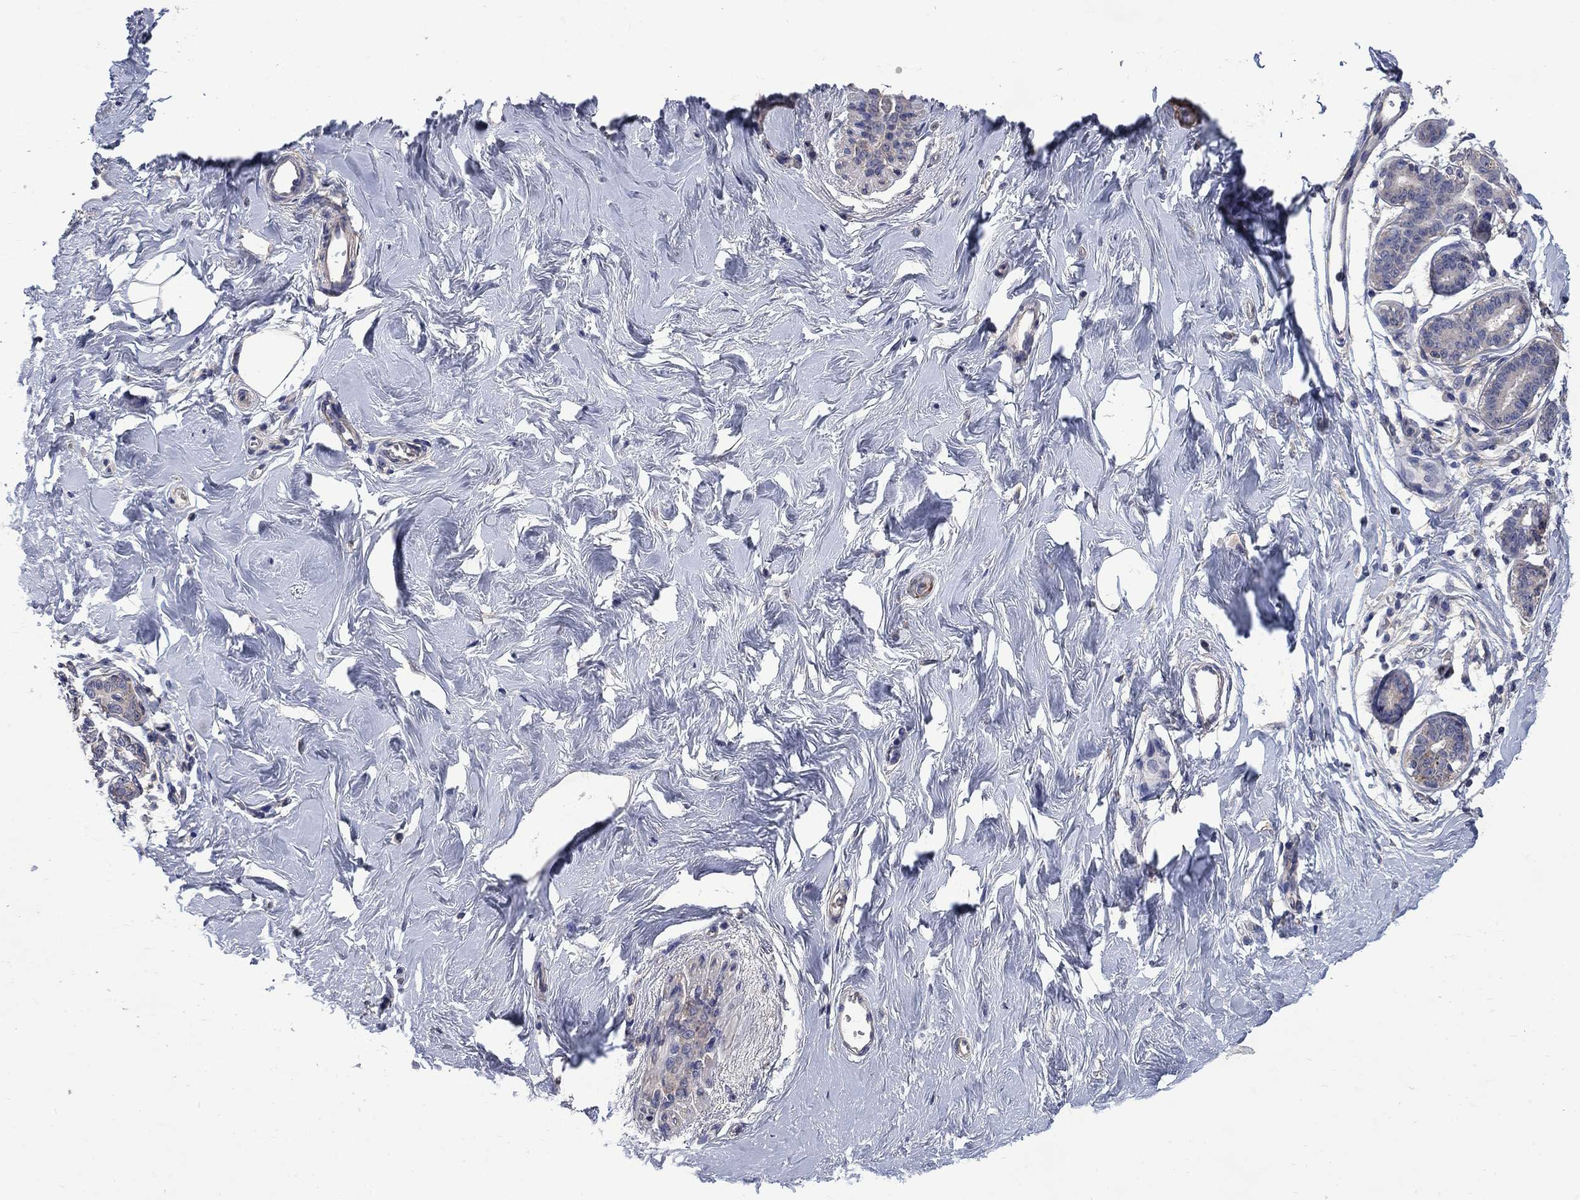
{"staining": {"intensity": "negative", "quantity": "none", "location": "none"}, "tissue": "breast", "cell_type": "Adipocytes", "image_type": "normal", "snomed": [{"axis": "morphology", "description": "Normal tissue, NOS"}, {"axis": "topography", "description": "Skin"}, {"axis": "topography", "description": "Breast"}], "caption": "This is a micrograph of IHC staining of normal breast, which shows no positivity in adipocytes.", "gene": "HSPA12A", "patient": {"sex": "female", "age": 43}}